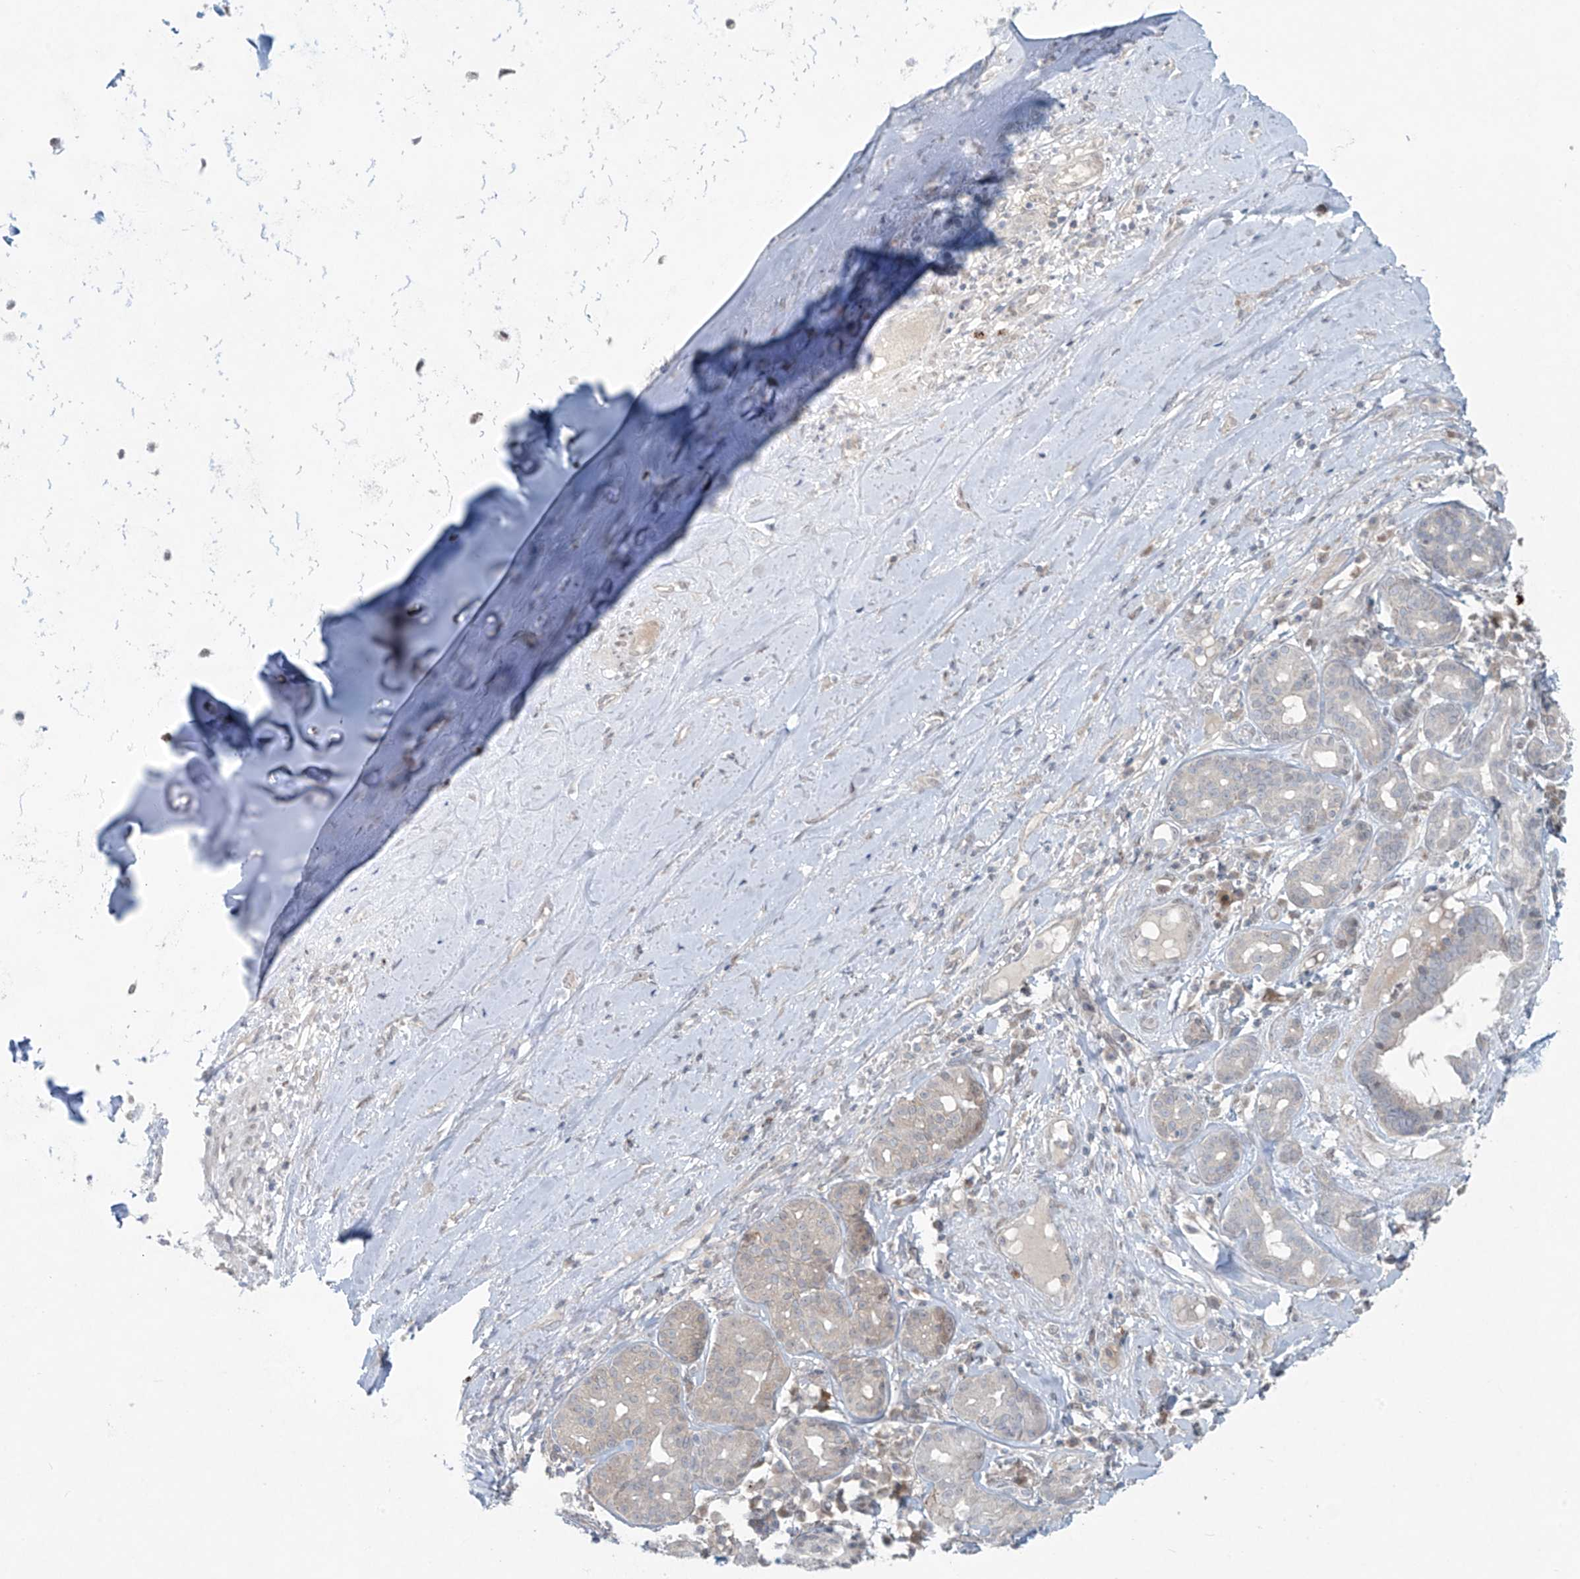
{"staining": {"intensity": "weak", "quantity": ">75%", "location": "cytoplasmic/membranous,nuclear"}, "tissue": "adipose tissue", "cell_type": "Adipocytes", "image_type": "normal", "snomed": [{"axis": "morphology", "description": "Normal tissue, NOS"}, {"axis": "morphology", "description": "Basal cell carcinoma"}, {"axis": "topography", "description": "Cartilage tissue"}, {"axis": "topography", "description": "Nasopharynx"}, {"axis": "topography", "description": "Oral tissue"}], "caption": "Protein staining exhibits weak cytoplasmic/membranous,nuclear staining in approximately >75% of adipocytes in normal adipose tissue.", "gene": "PPAT", "patient": {"sex": "female", "age": 77}}